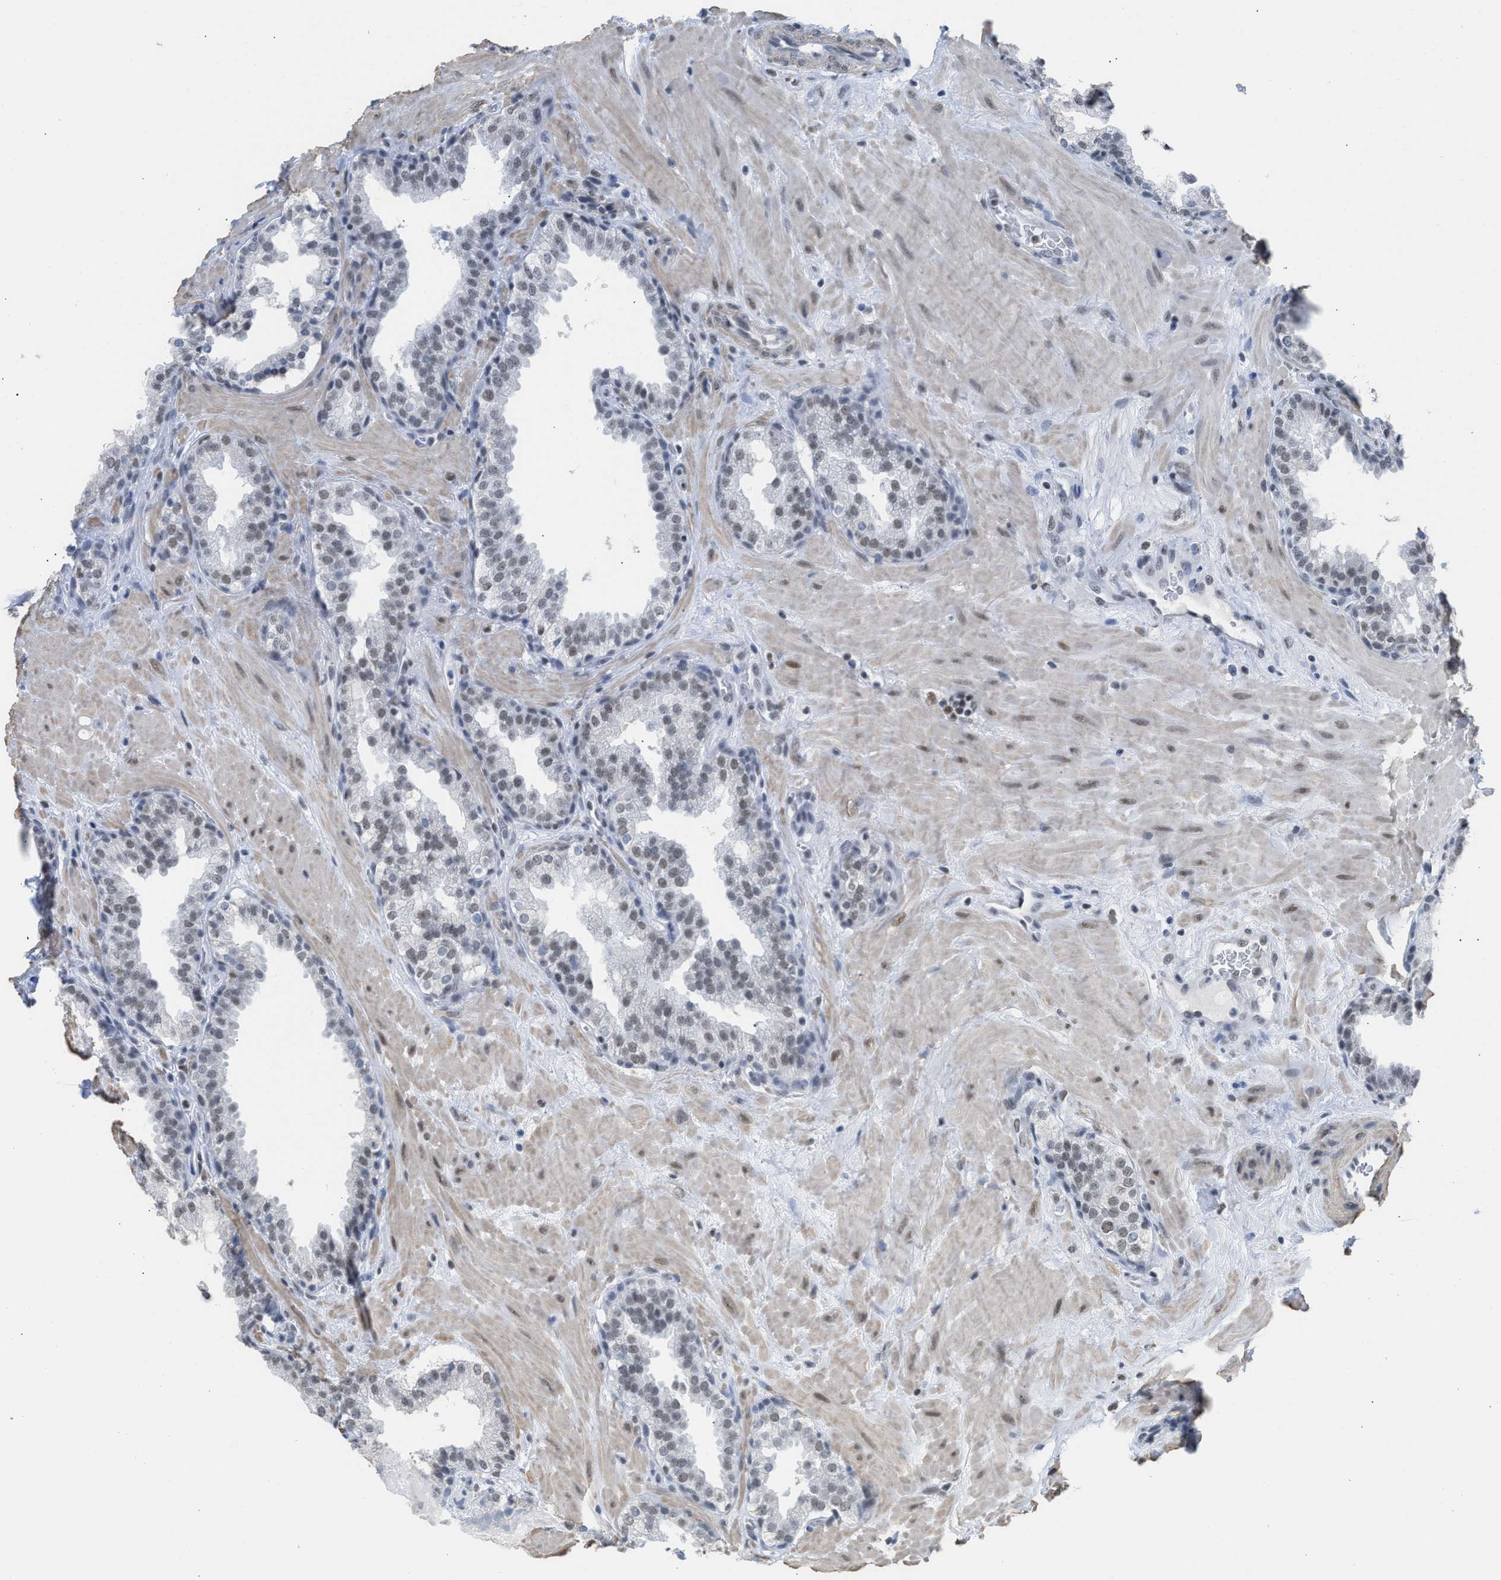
{"staining": {"intensity": "moderate", "quantity": ">75%", "location": "nuclear"}, "tissue": "prostate", "cell_type": "Glandular cells", "image_type": "normal", "snomed": [{"axis": "morphology", "description": "Normal tissue, NOS"}, {"axis": "topography", "description": "Prostate"}], "caption": "This image exhibits normal prostate stained with immunohistochemistry to label a protein in brown. The nuclear of glandular cells show moderate positivity for the protein. Nuclei are counter-stained blue.", "gene": "SCAF4", "patient": {"sex": "male", "age": 51}}